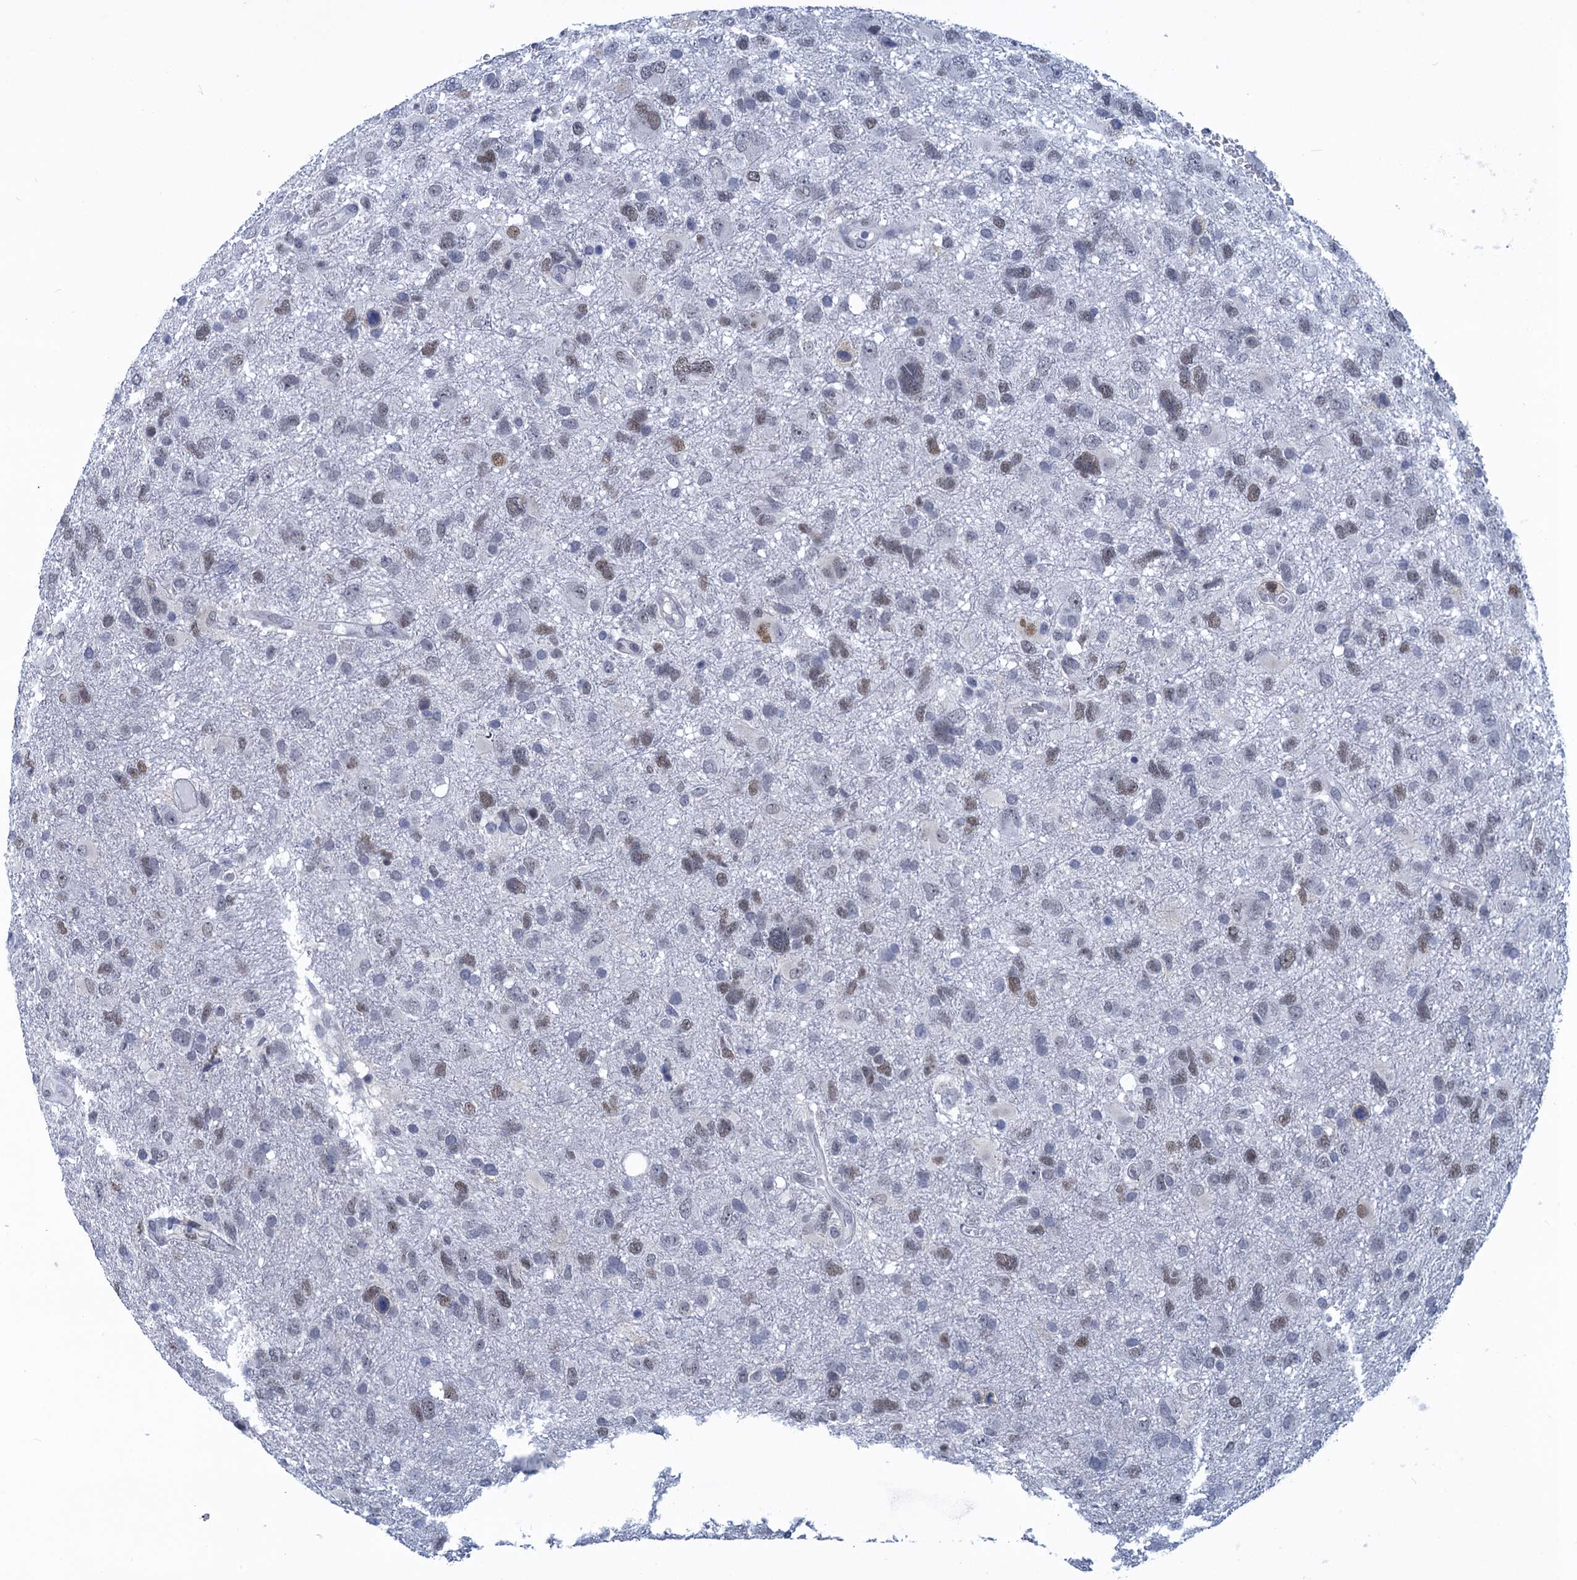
{"staining": {"intensity": "weak", "quantity": "<25%", "location": "nuclear"}, "tissue": "glioma", "cell_type": "Tumor cells", "image_type": "cancer", "snomed": [{"axis": "morphology", "description": "Glioma, malignant, High grade"}, {"axis": "topography", "description": "Brain"}], "caption": "A histopathology image of malignant glioma (high-grade) stained for a protein shows no brown staining in tumor cells.", "gene": "GINS3", "patient": {"sex": "male", "age": 61}}